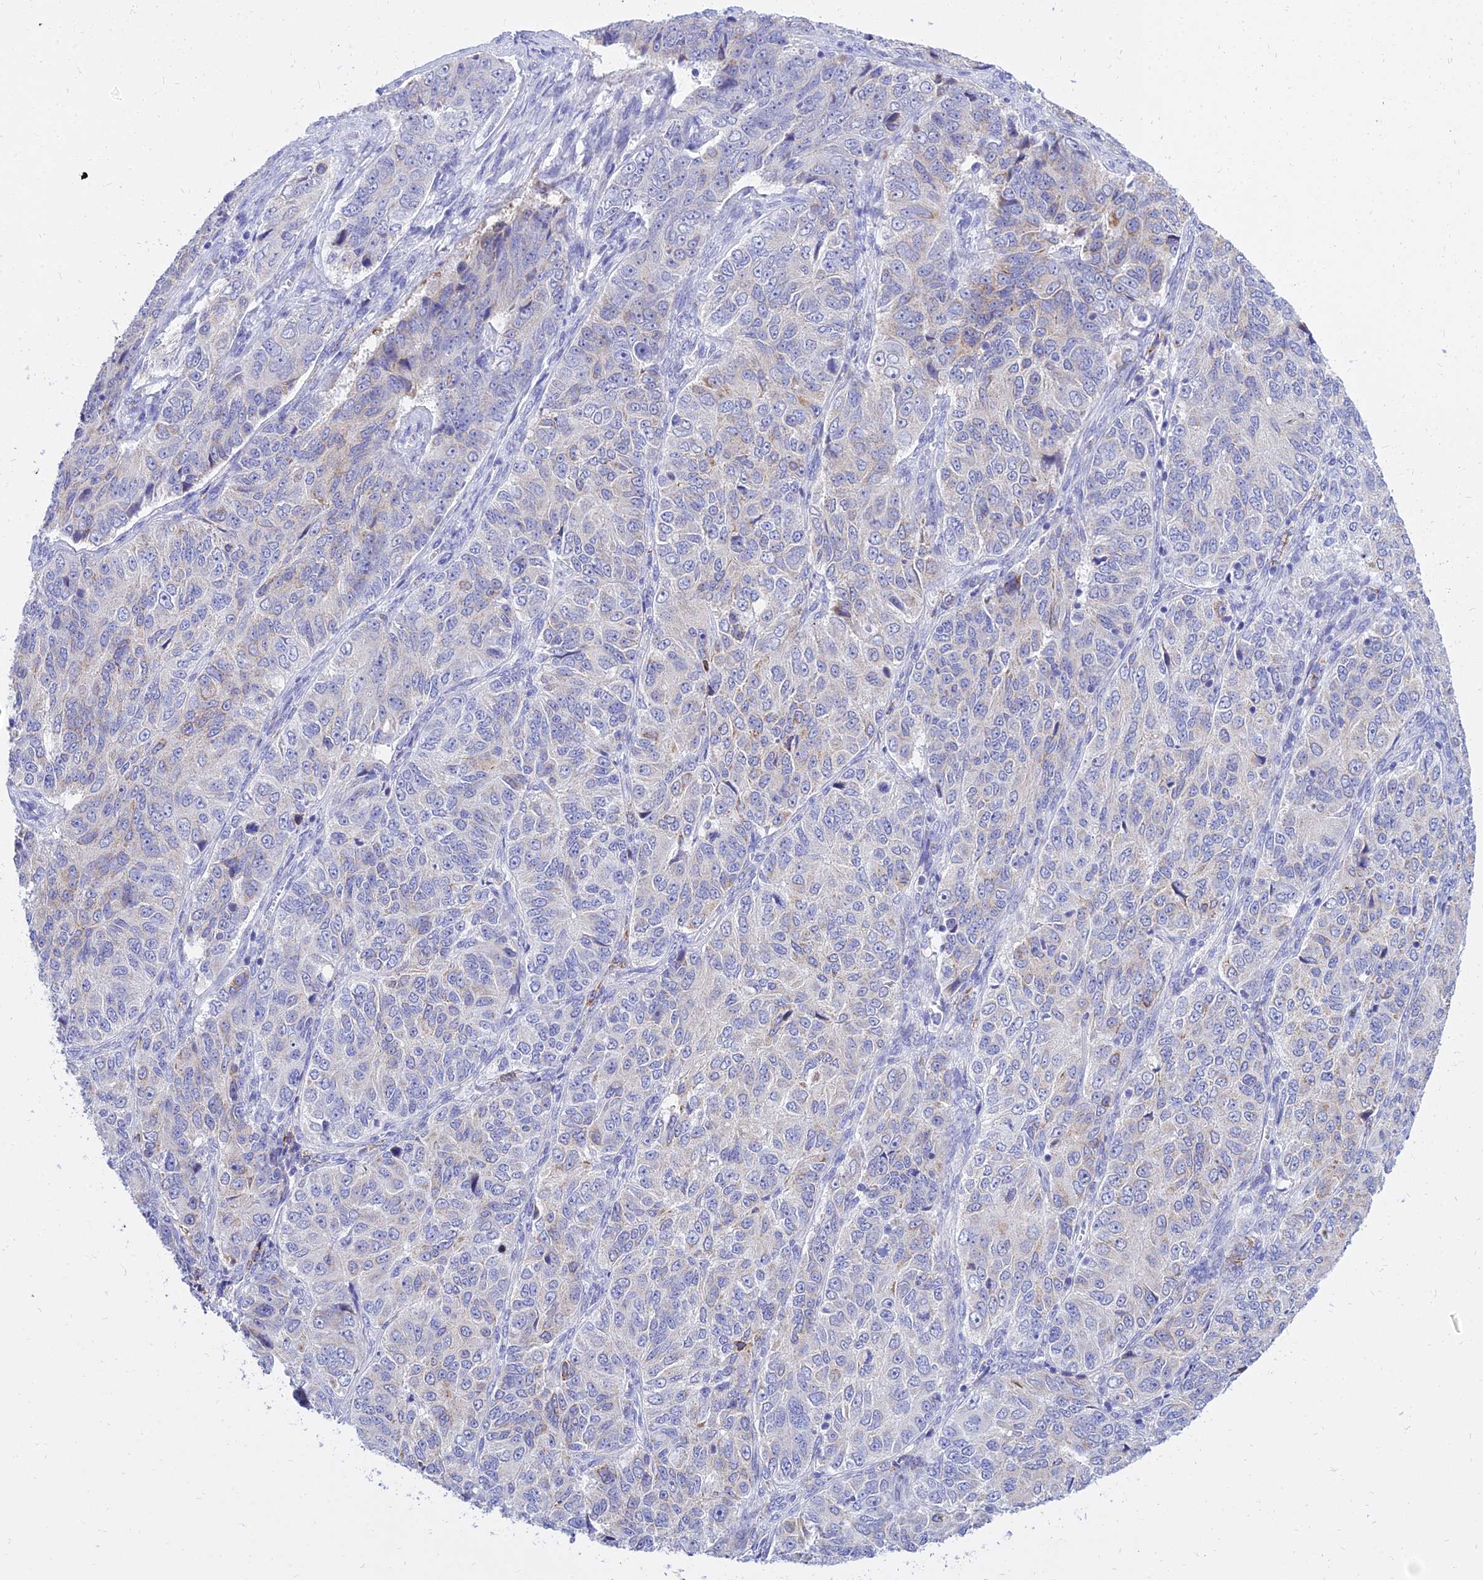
{"staining": {"intensity": "moderate", "quantity": "<25%", "location": "cytoplasmic/membranous"}, "tissue": "ovarian cancer", "cell_type": "Tumor cells", "image_type": "cancer", "snomed": [{"axis": "morphology", "description": "Carcinoma, endometroid"}, {"axis": "topography", "description": "Ovary"}], "caption": "Approximately <25% of tumor cells in human ovarian cancer (endometroid carcinoma) demonstrate moderate cytoplasmic/membranous protein expression as visualized by brown immunohistochemical staining.", "gene": "PKN3", "patient": {"sex": "female", "age": 51}}